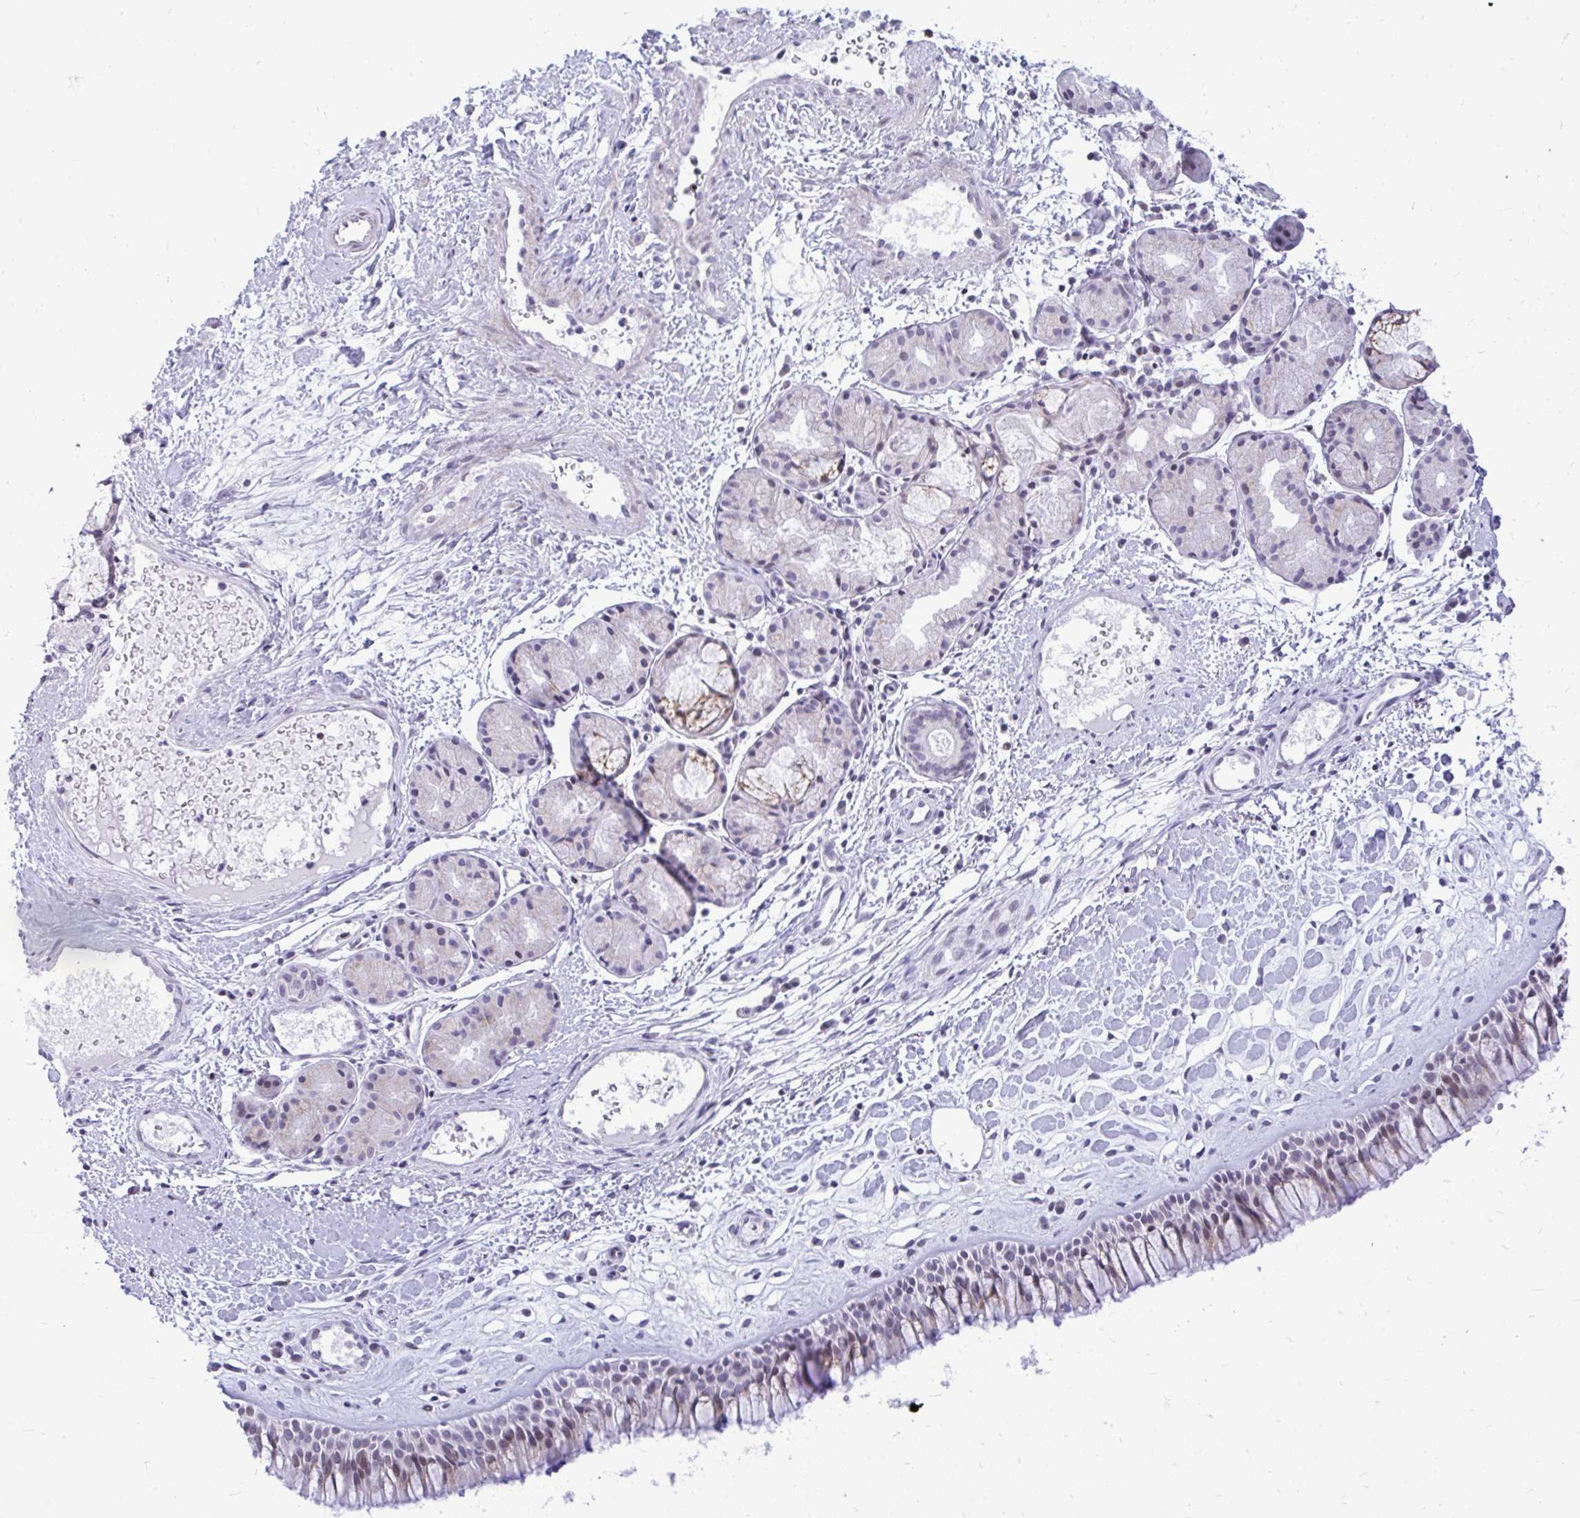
{"staining": {"intensity": "weak", "quantity": "<25%", "location": "cytoplasmic/membranous"}, "tissue": "nasopharynx", "cell_type": "Respiratory epithelial cells", "image_type": "normal", "snomed": [{"axis": "morphology", "description": "Normal tissue, NOS"}, {"axis": "topography", "description": "Nasopharynx"}], "caption": "Histopathology image shows no protein staining in respiratory epithelial cells of normal nasopharynx. The staining was performed using DAB to visualize the protein expression in brown, while the nuclei were stained in blue with hematoxylin (Magnification: 20x).", "gene": "GABRA1", "patient": {"sex": "male", "age": 65}}